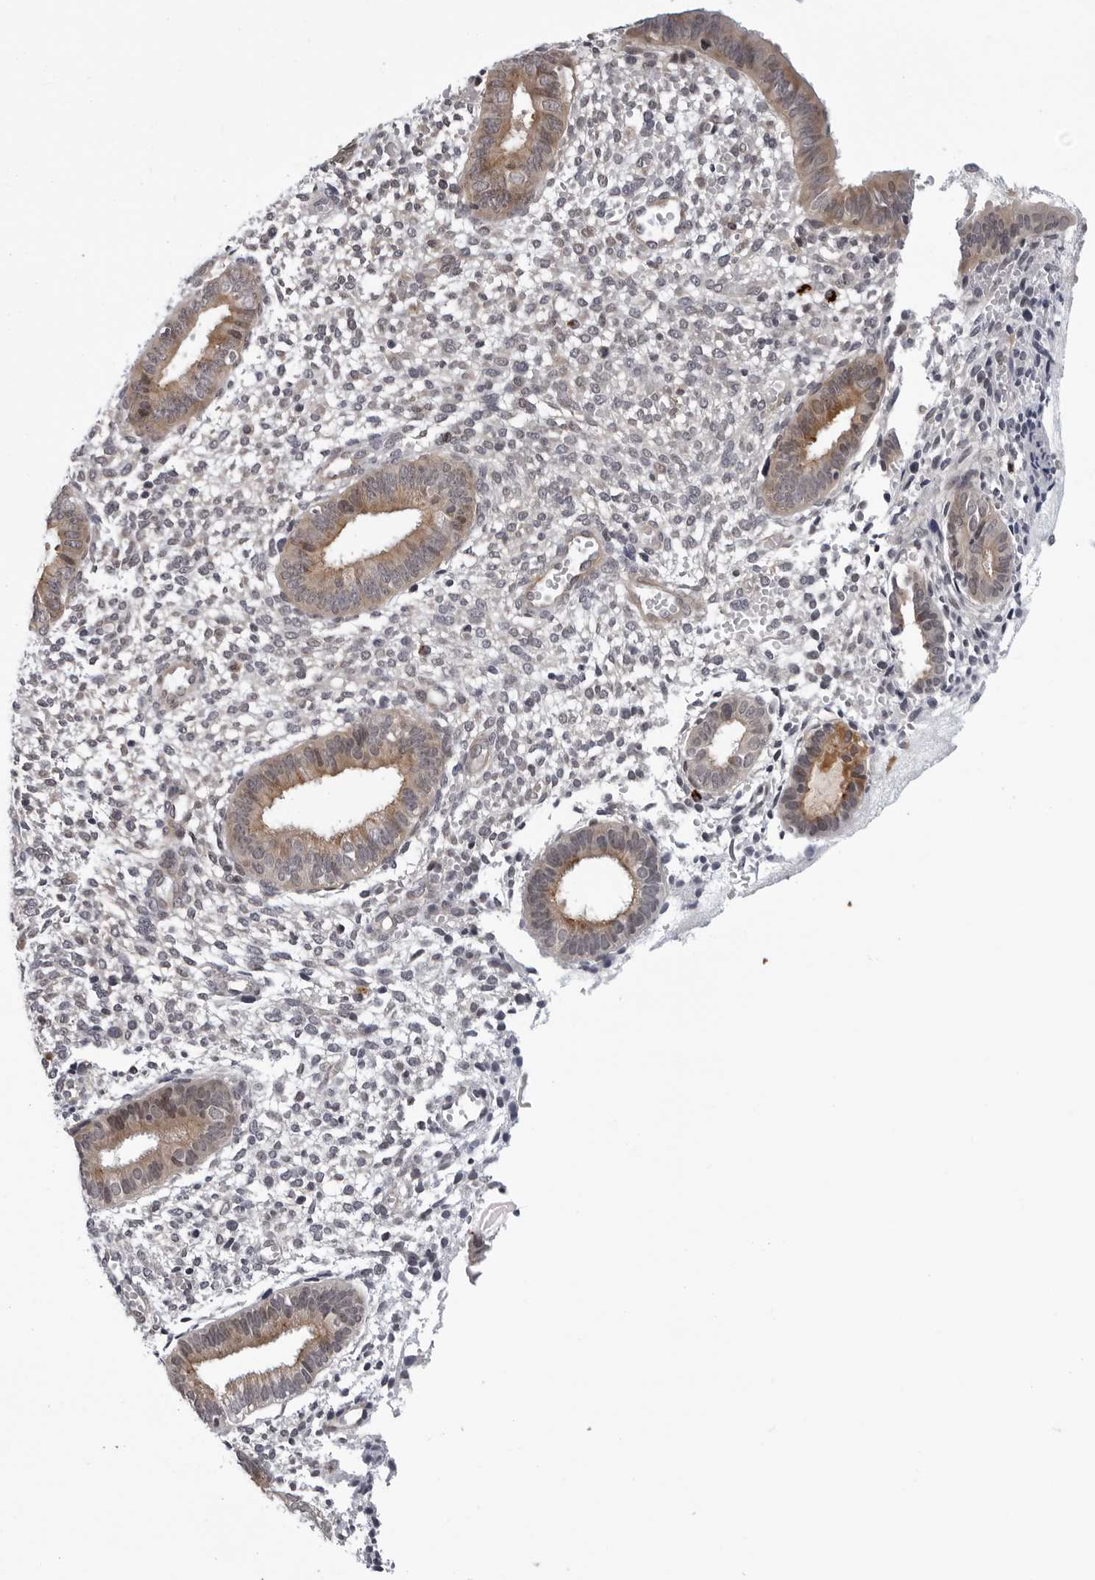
{"staining": {"intensity": "negative", "quantity": "none", "location": "none"}, "tissue": "endometrium", "cell_type": "Cells in endometrial stroma", "image_type": "normal", "snomed": [{"axis": "morphology", "description": "Normal tissue, NOS"}, {"axis": "topography", "description": "Endometrium"}], "caption": "Immunohistochemistry (IHC) image of unremarkable endometrium: endometrium stained with DAB exhibits no significant protein staining in cells in endometrial stroma. Nuclei are stained in blue.", "gene": "KIAA1614", "patient": {"sex": "female", "age": 46}}